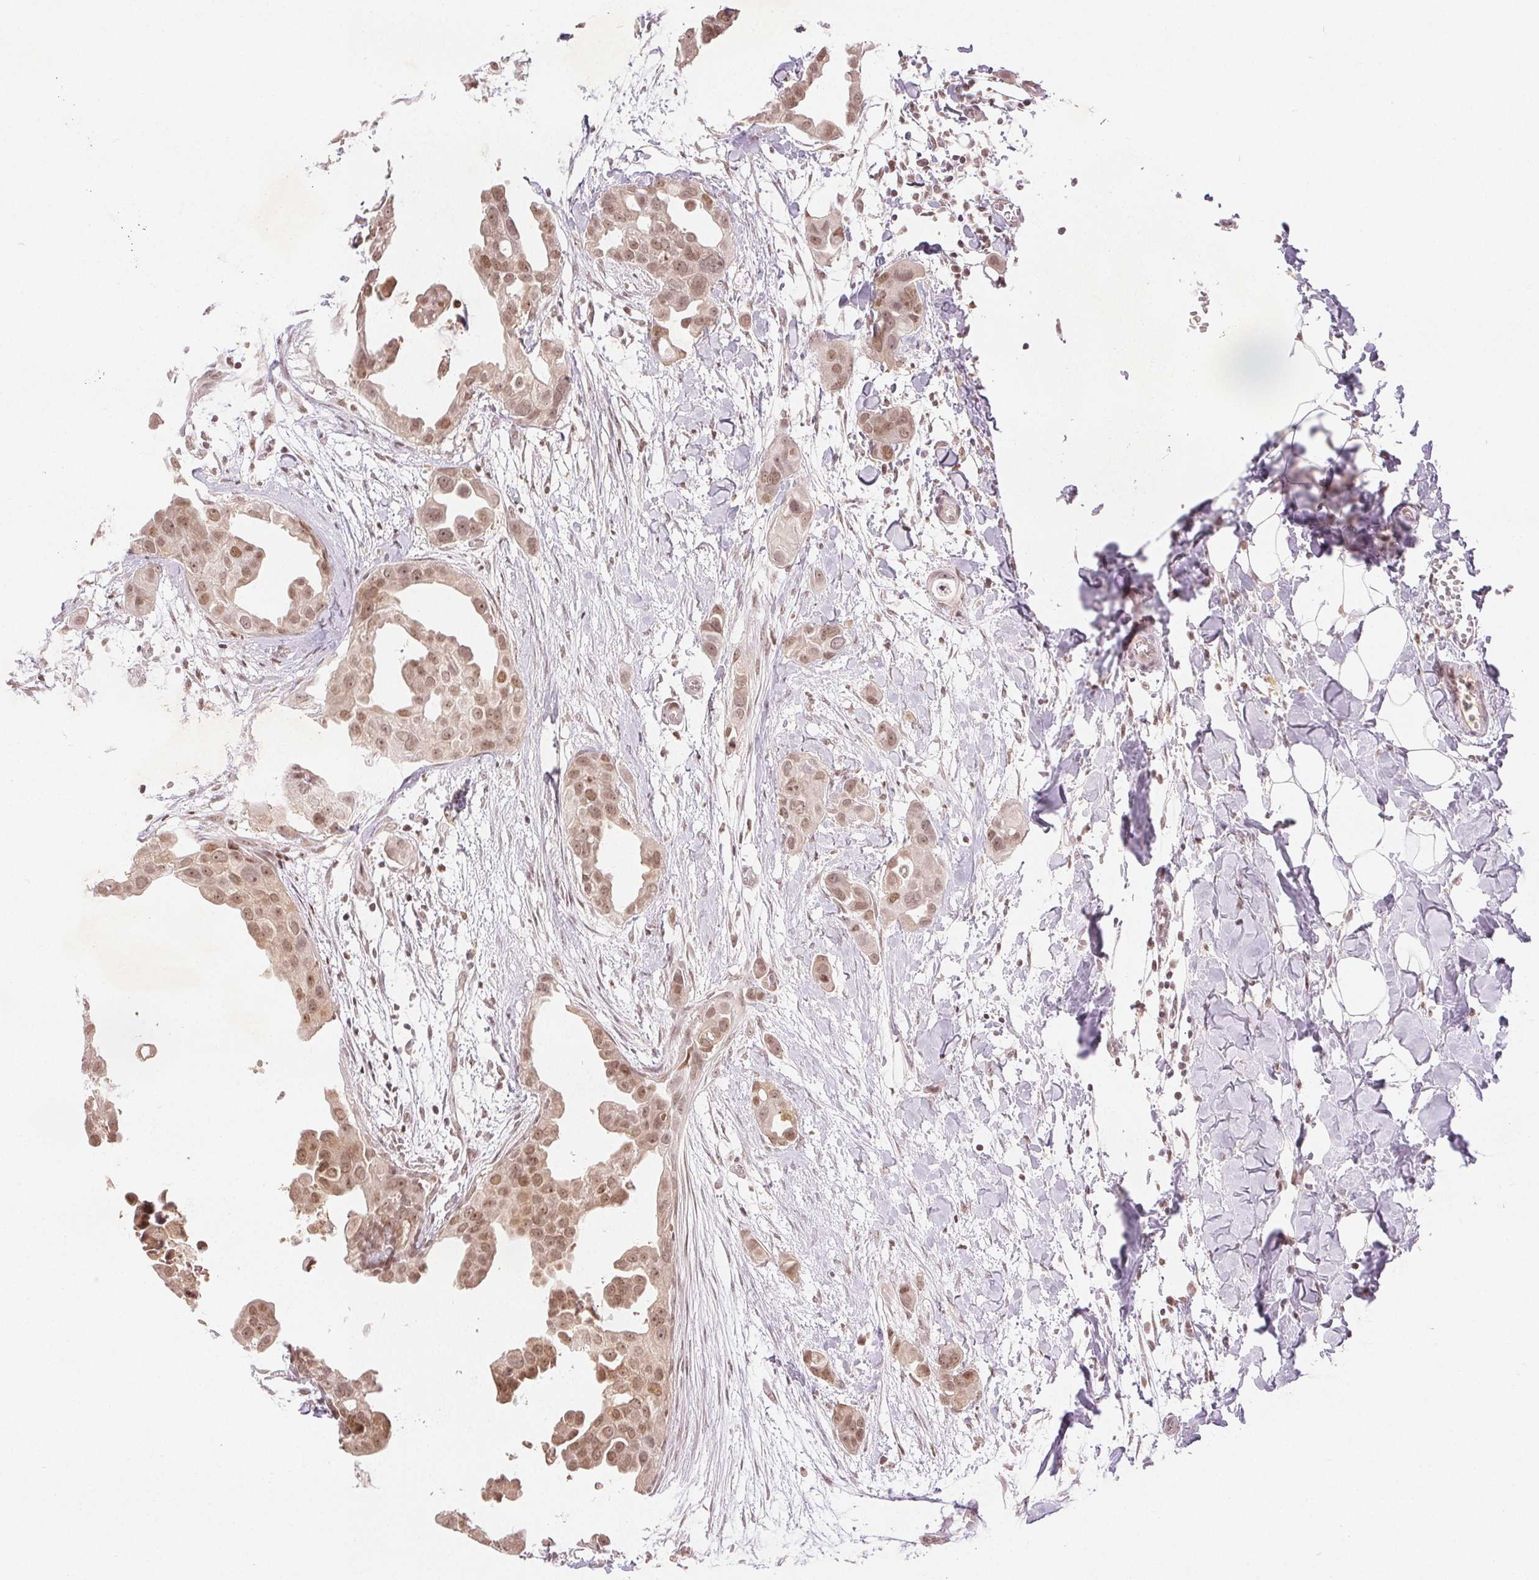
{"staining": {"intensity": "moderate", "quantity": ">75%", "location": "nuclear"}, "tissue": "breast cancer", "cell_type": "Tumor cells", "image_type": "cancer", "snomed": [{"axis": "morphology", "description": "Duct carcinoma"}, {"axis": "topography", "description": "Breast"}], "caption": "Invasive ductal carcinoma (breast) stained with DAB (3,3'-diaminobenzidine) immunohistochemistry exhibits medium levels of moderate nuclear positivity in approximately >75% of tumor cells.", "gene": "DEK", "patient": {"sex": "female", "age": 38}}